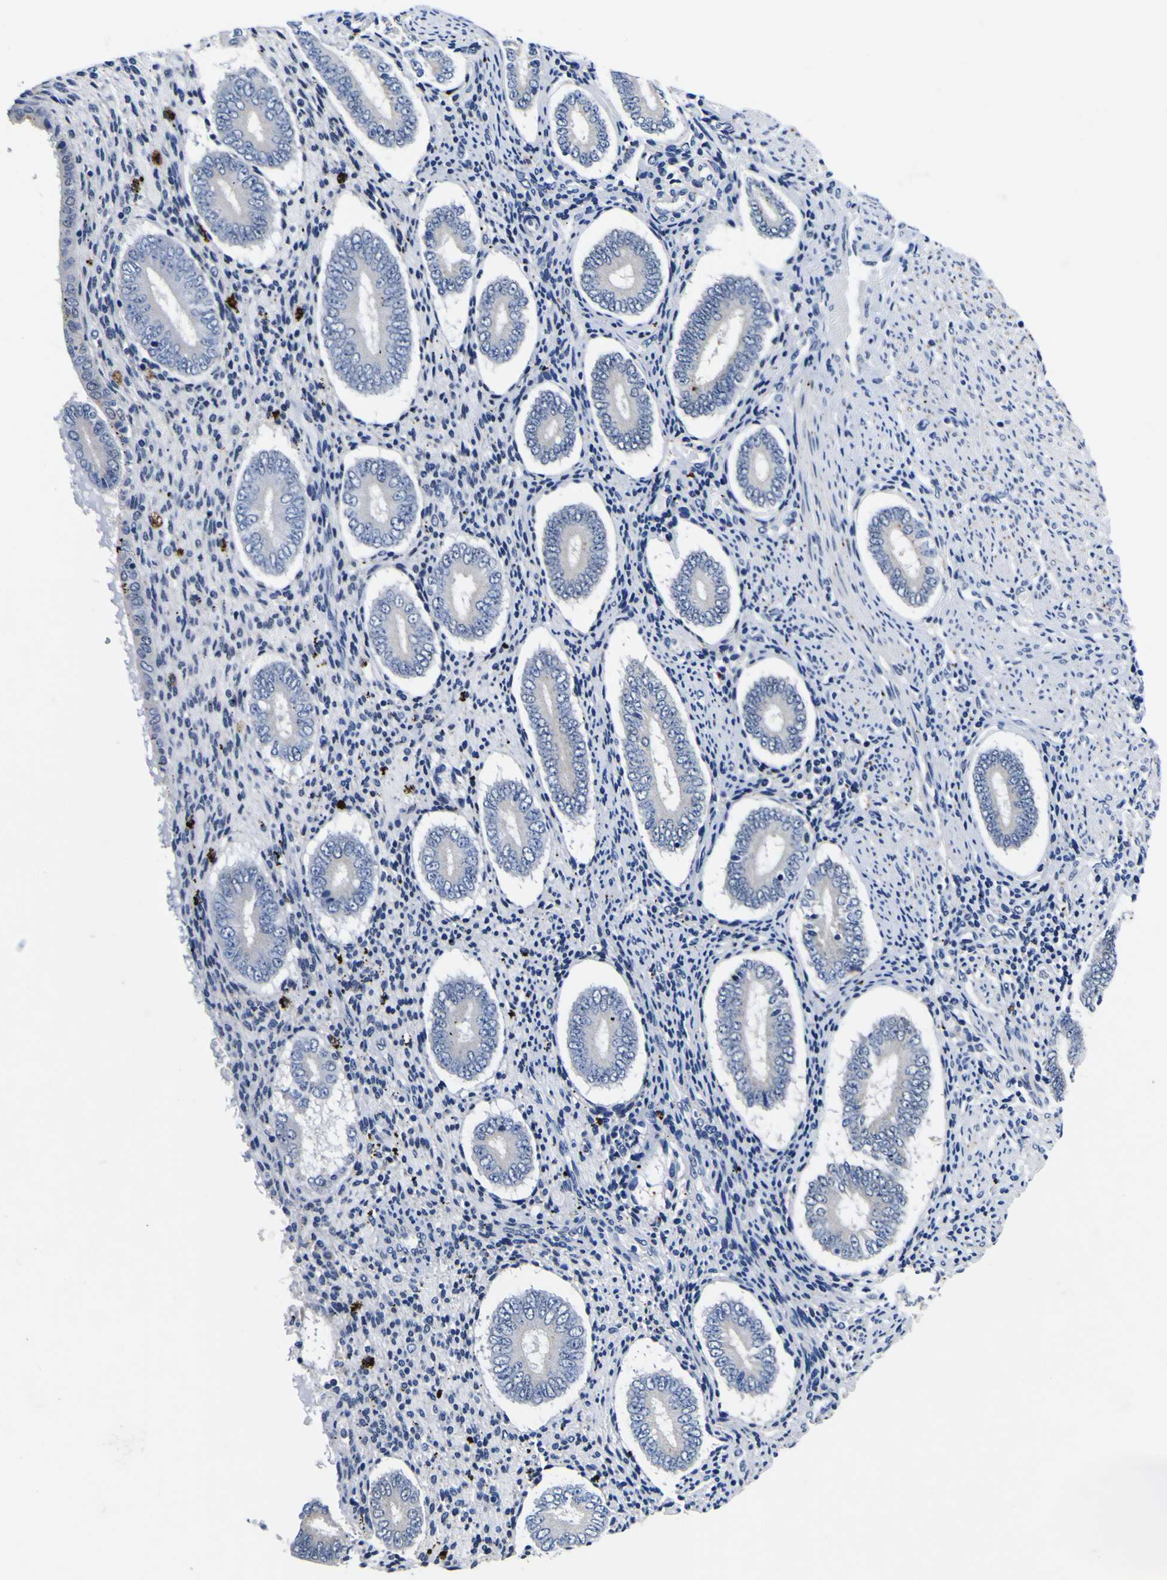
{"staining": {"intensity": "negative", "quantity": "none", "location": "none"}, "tissue": "endometrium", "cell_type": "Cells in endometrial stroma", "image_type": "normal", "snomed": [{"axis": "morphology", "description": "Normal tissue, NOS"}, {"axis": "topography", "description": "Endometrium"}], "caption": "IHC micrograph of unremarkable human endometrium stained for a protein (brown), which demonstrates no expression in cells in endometrial stroma.", "gene": "IGFLR1", "patient": {"sex": "female", "age": 42}}